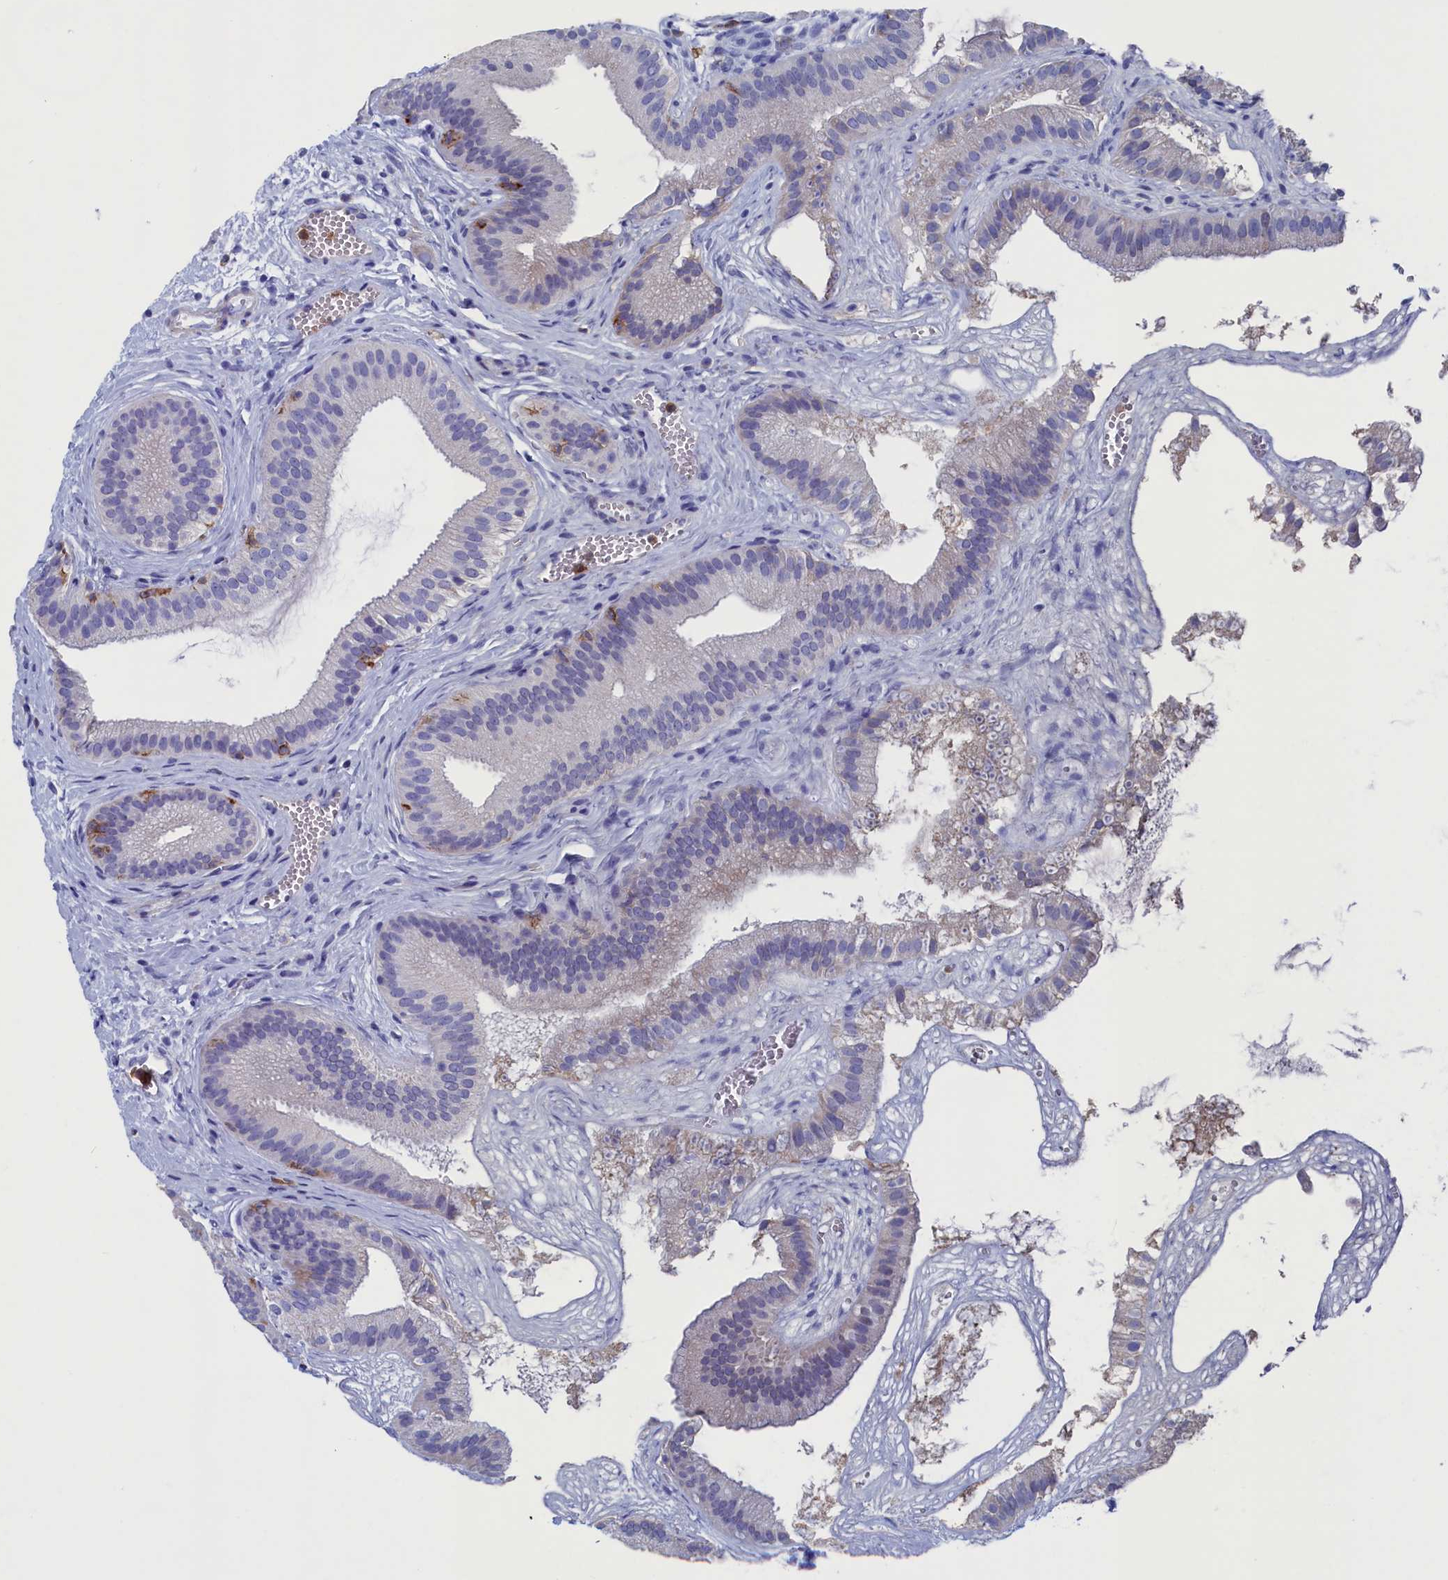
{"staining": {"intensity": "moderate", "quantity": "<25%", "location": "cytoplasmic/membranous"}, "tissue": "gallbladder", "cell_type": "Glandular cells", "image_type": "normal", "snomed": [{"axis": "morphology", "description": "Normal tissue, NOS"}, {"axis": "topography", "description": "Gallbladder"}], "caption": "This photomicrograph demonstrates immunohistochemistry staining of benign gallbladder, with low moderate cytoplasmic/membranous positivity in approximately <25% of glandular cells.", "gene": "TYROBP", "patient": {"sex": "female", "age": 54}}